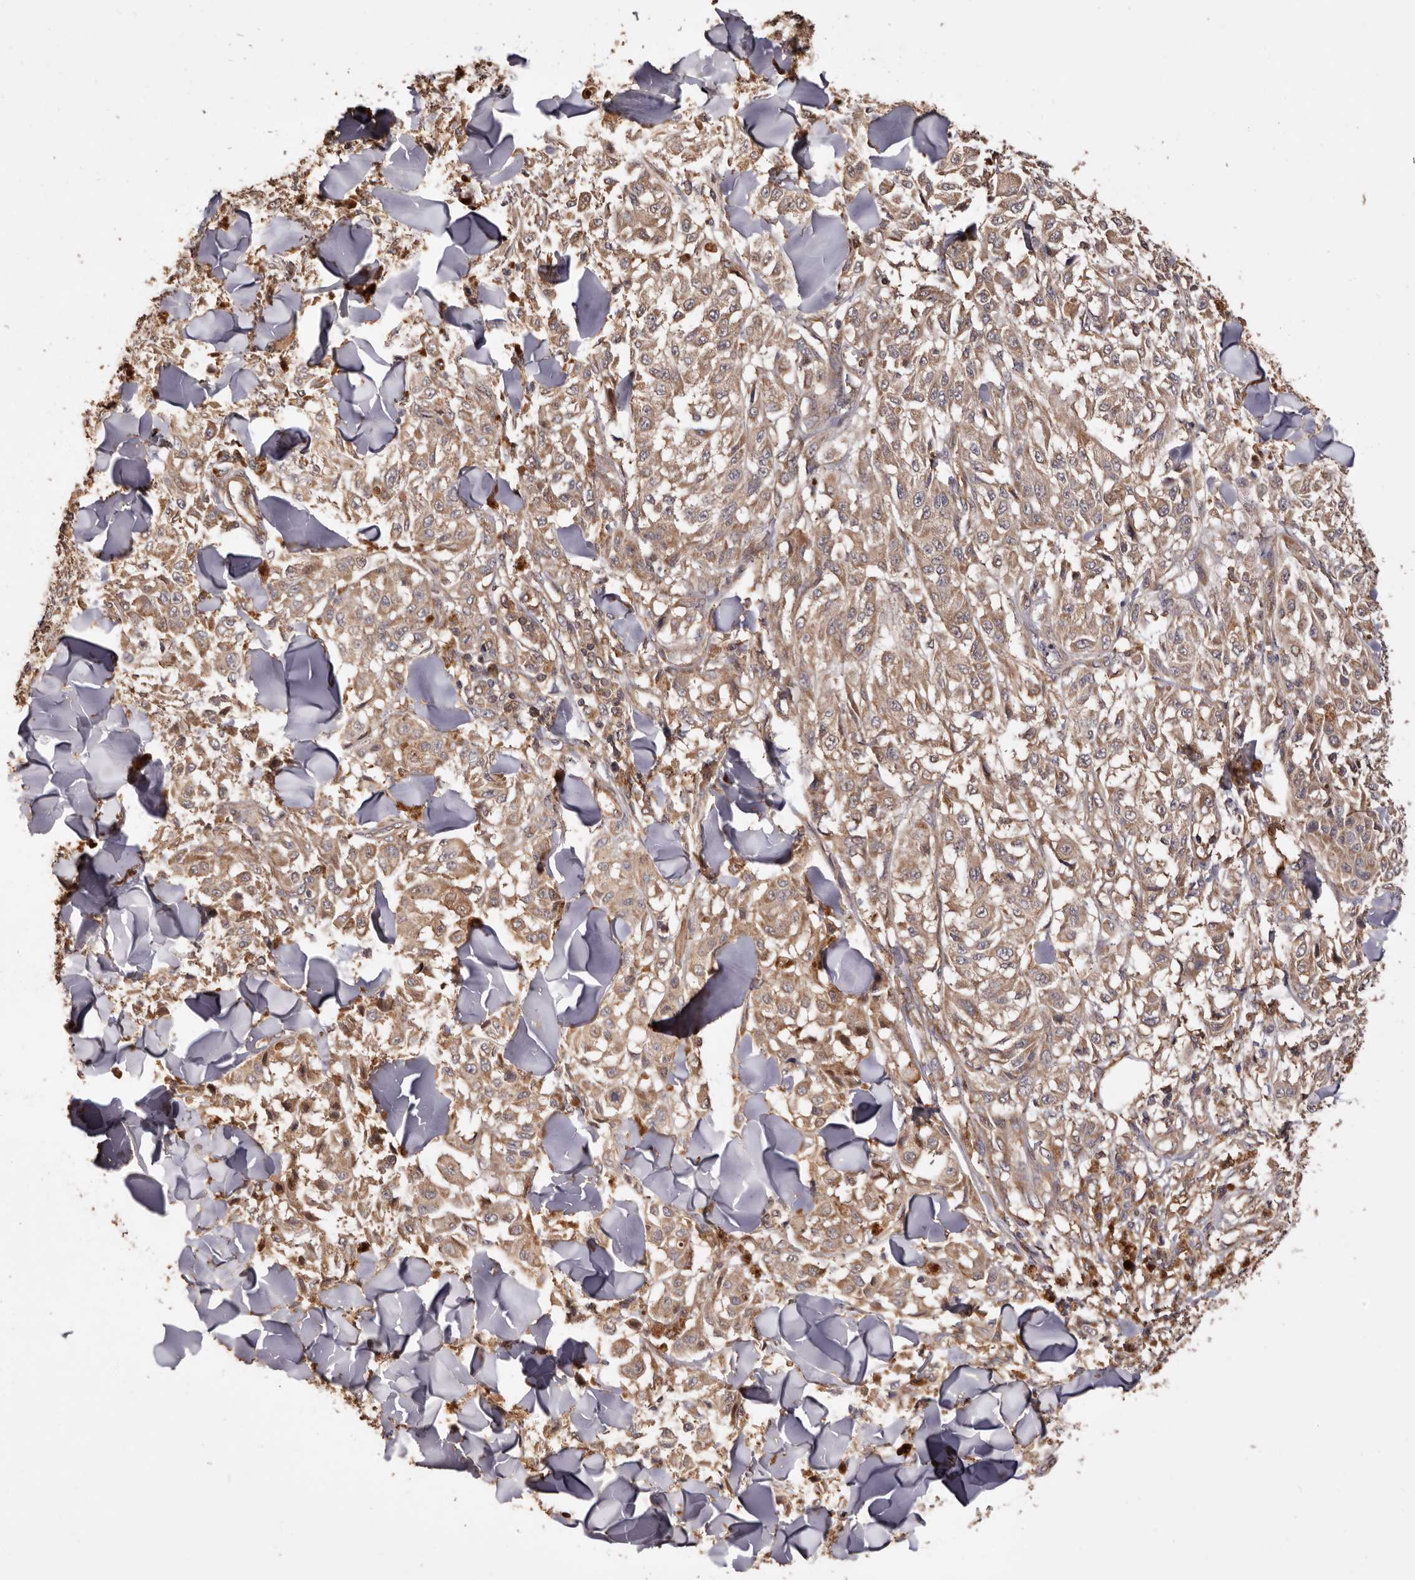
{"staining": {"intensity": "weak", "quantity": ">75%", "location": "cytoplasmic/membranous"}, "tissue": "melanoma", "cell_type": "Tumor cells", "image_type": "cancer", "snomed": [{"axis": "morphology", "description": "Malignant melanoma, NOS"}, {"axis": "topography", "description": "Skin"}], "caption": "Human malignant melanoma stained with a protein marker demonstrates weak staining in tumor cells.", "gene": "COQ8B", "patient": {"sex": "female", "age": 64}}